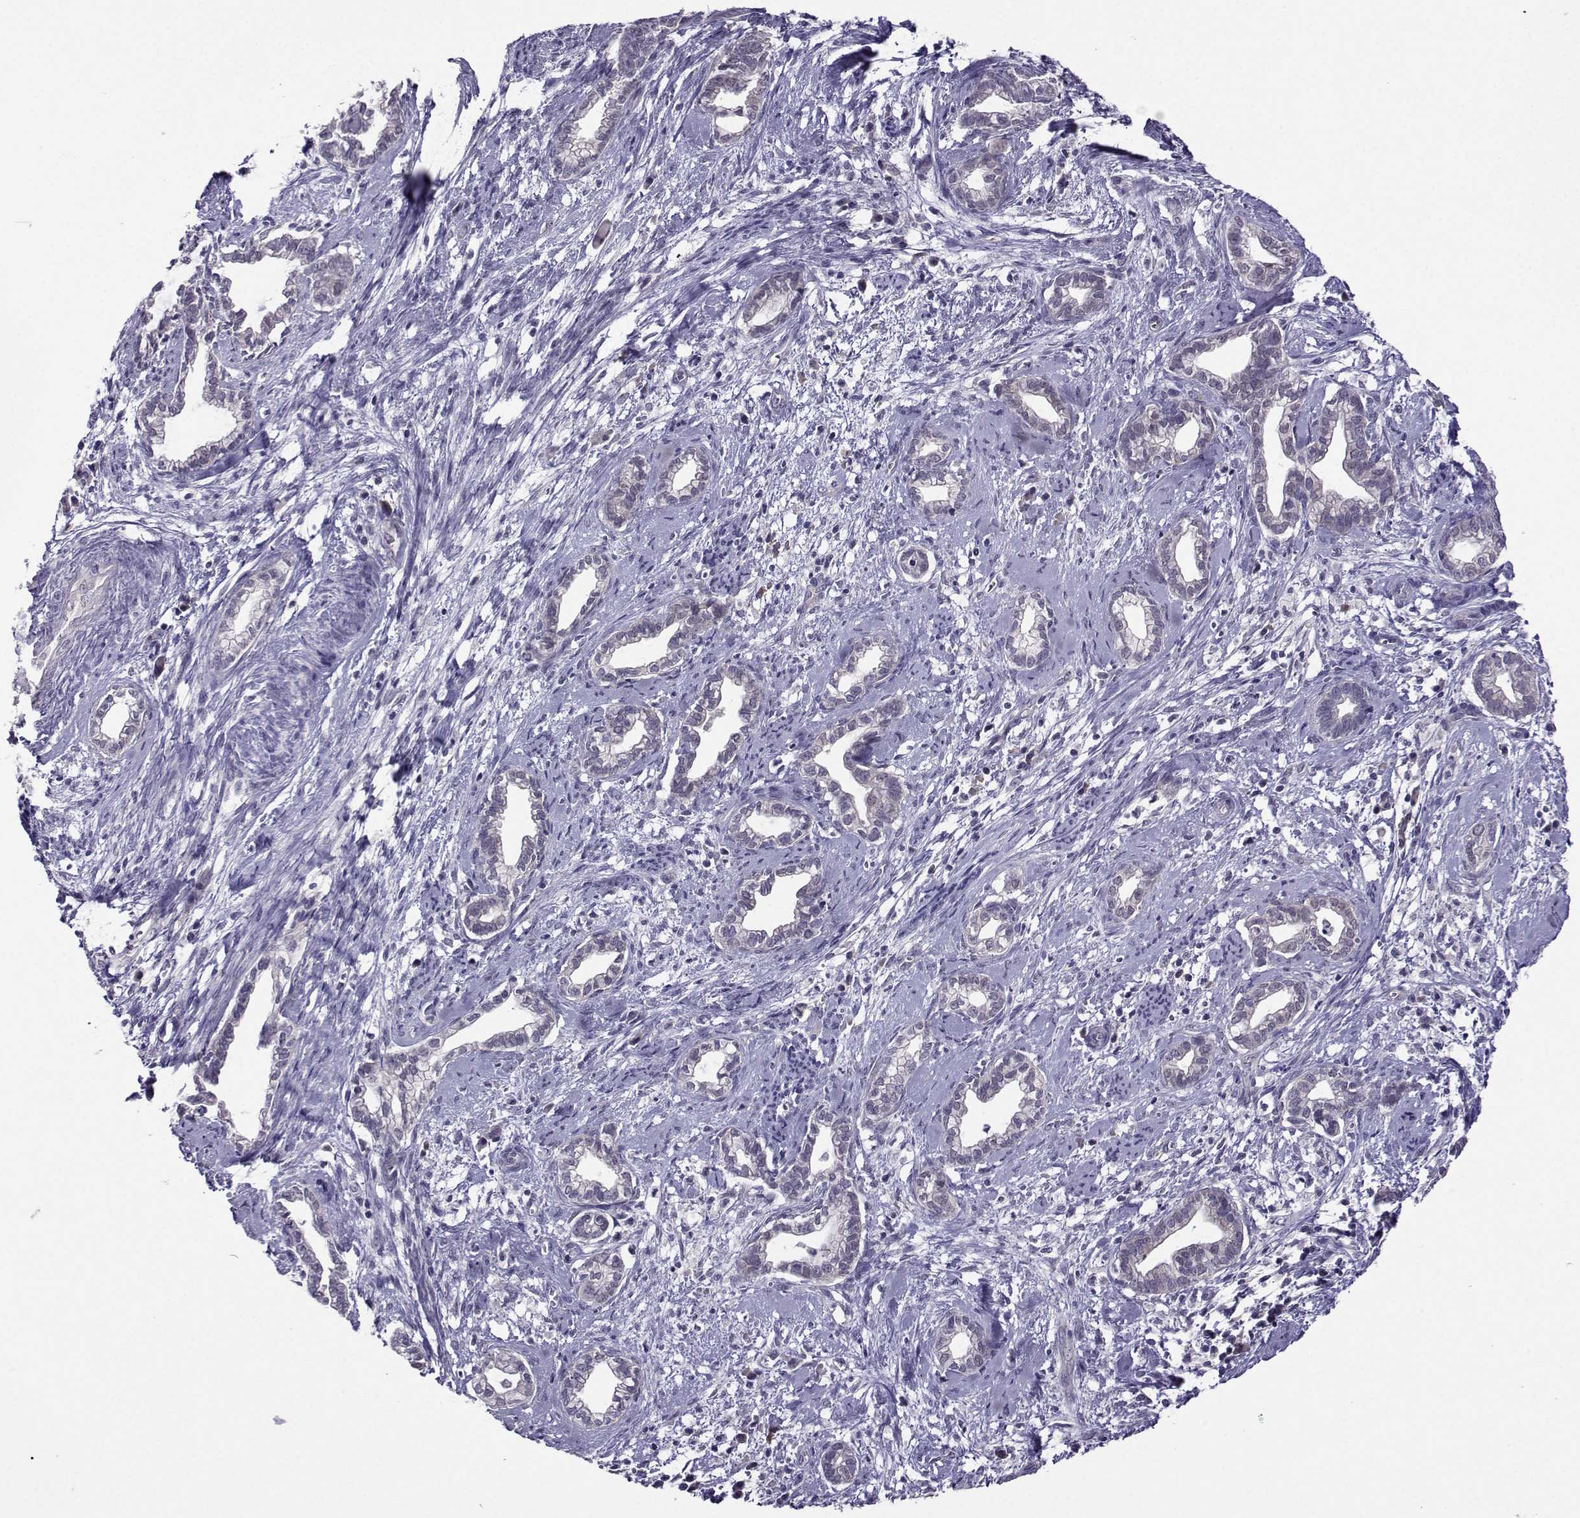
{"staining": {"intensity": "negative", "quantity": "none", "location": "none"}, "tissue": "cervical cancer", "cell_type": "Tumor cells", "image_type": "cancer", "snomed": [{"axis": "morphology", "description": "Adenocarcinoma, NOS"}, {"axis": "topography", "description": "Cervix"}], "caption": "Immunohistochemistry of human adenocarcinoma (cervical) demonstrates no expression in tumor cells. (Immunohistochemistry, brightfield microscopy, high magnification).", "gene": "DDX20", "patient": {"sex": "female", "age": 62}}